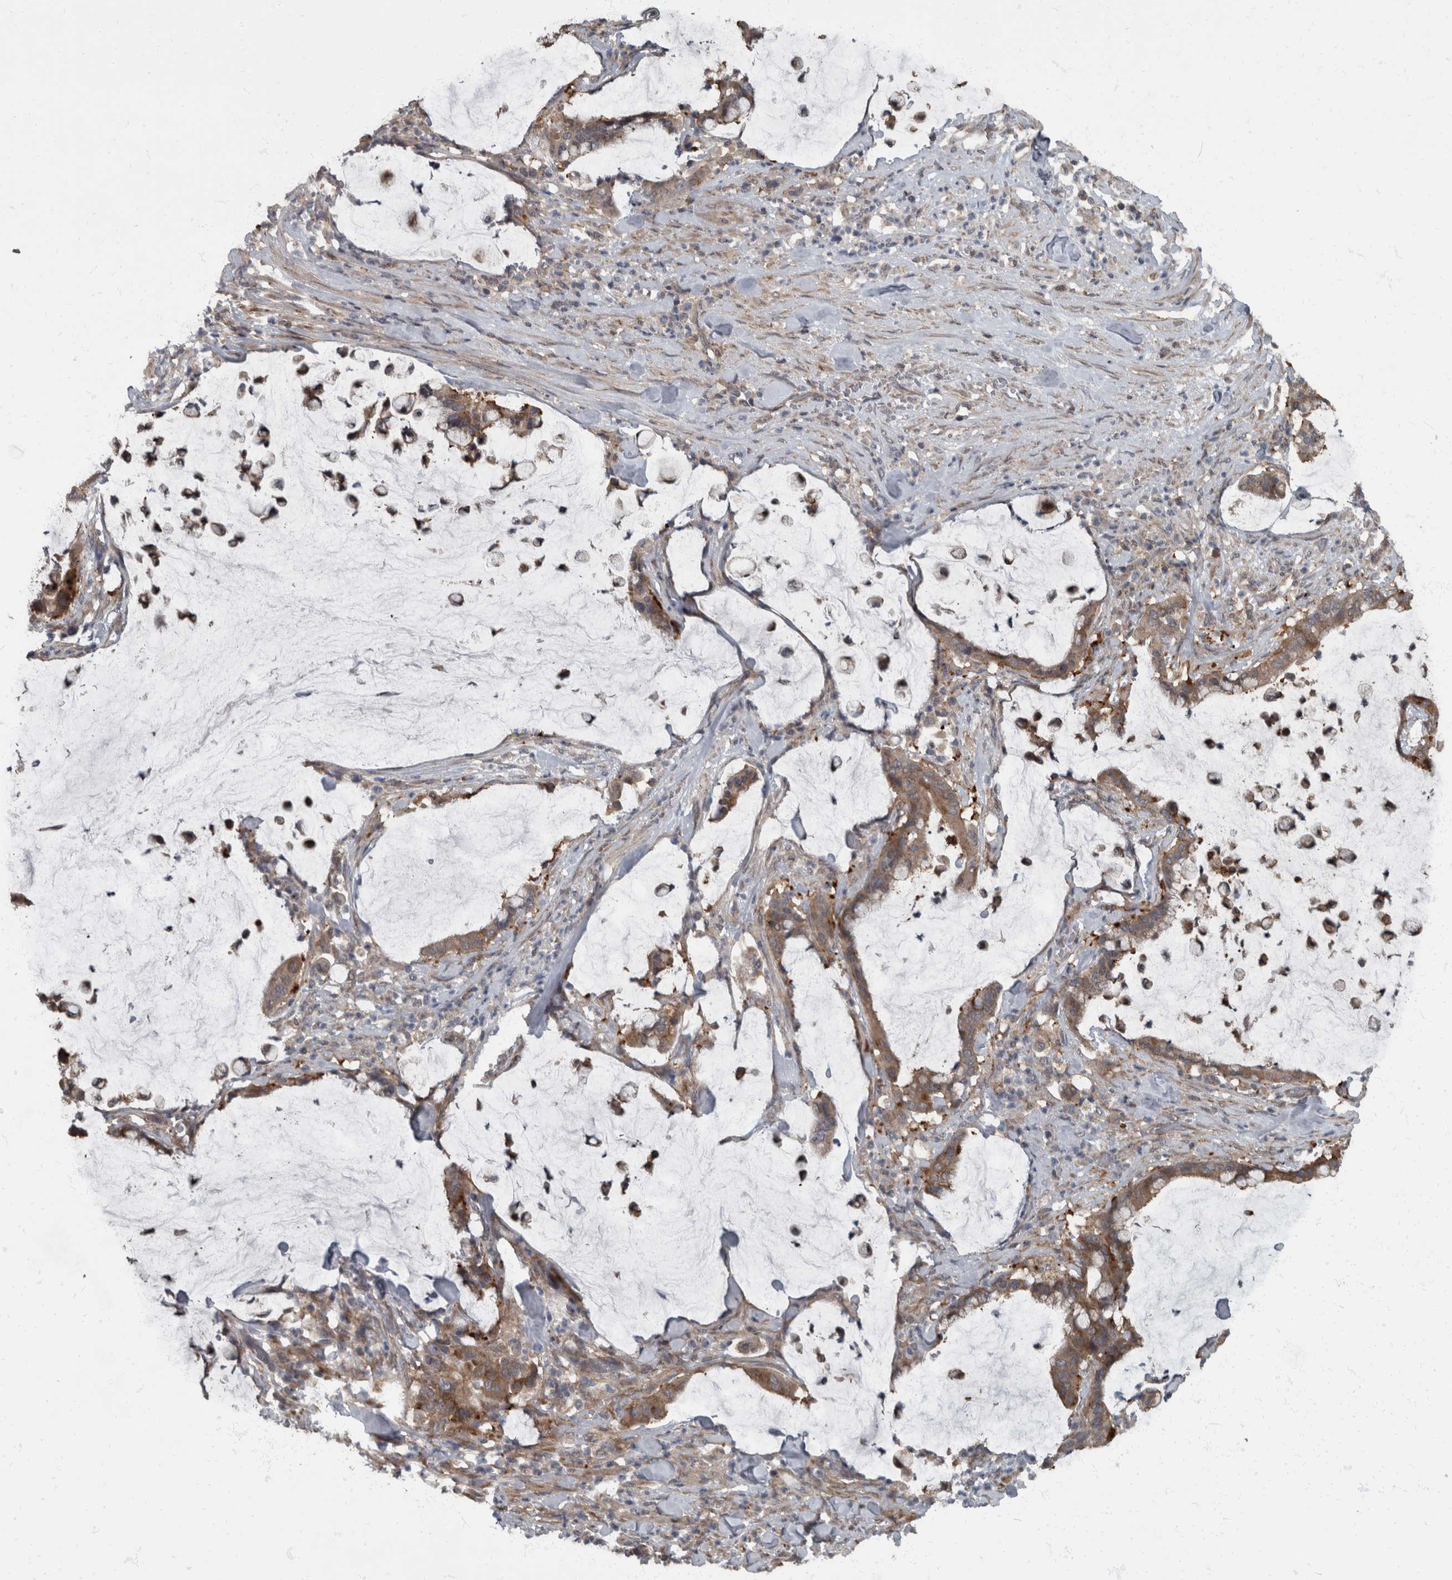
{"staining": {"intensity": "moderate", "quantity": ">75%", "location": "cytoplasmic/membranous"}, "tissue": "pancreatic cancer", "cell_type": "Tumor cells", "image_type": "cancer", "snomed": [{"axis": "morphology", "description": "Adenocarcinoma, NOS"}, {"axis": "topography", "description": "Pancreas"}], "caption": "Tumor cells demonstrate moderate cytoplasmic/membranous staining in about >75% of cells in pancreatic cancer.", "gene": "RABGGTB", "patient": {"sex": "male", "age": 41}}